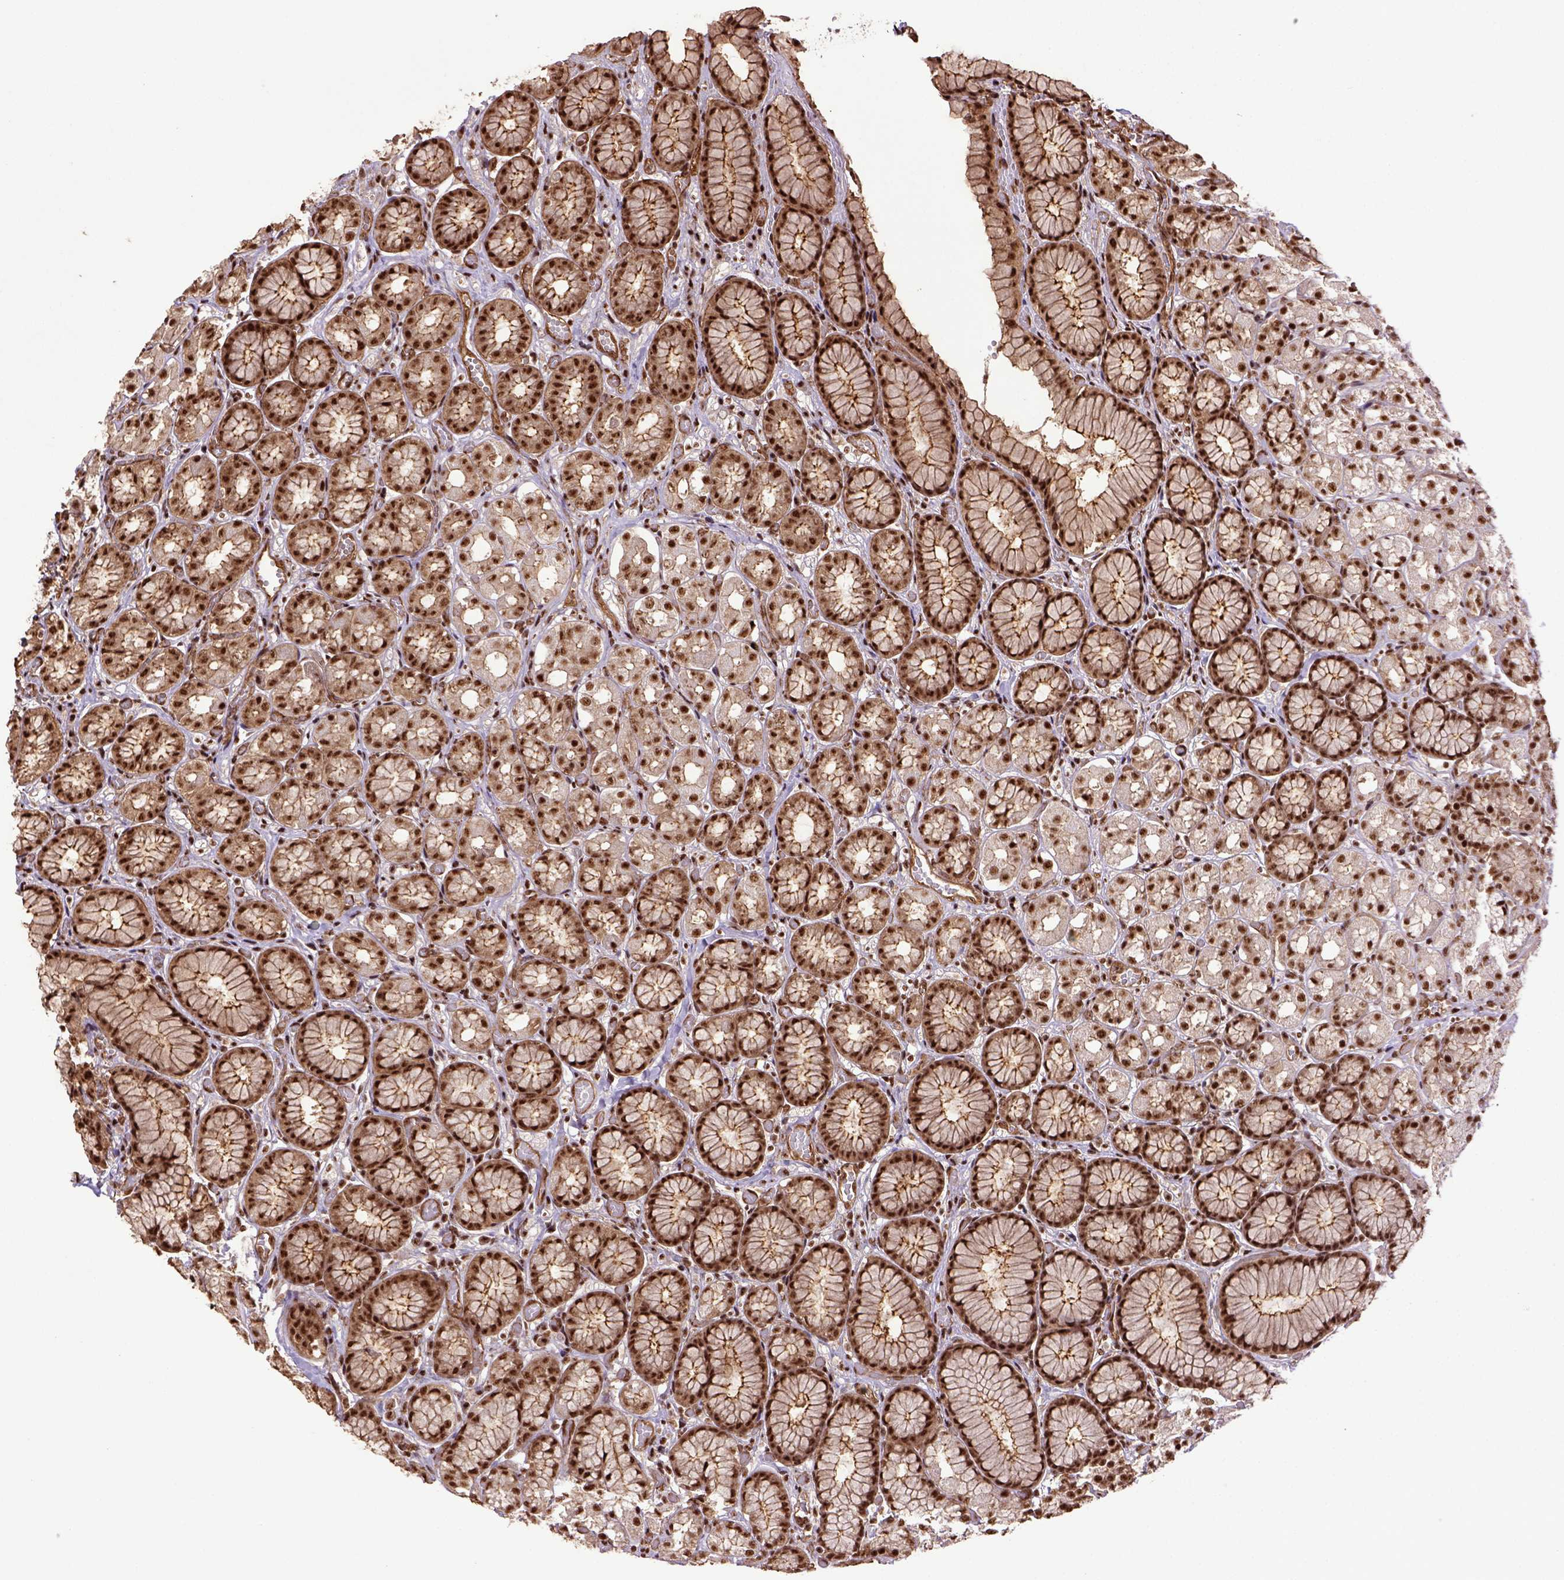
{"staining": {"intensity": "strong", "quantity": ">75%", "location": "nuclear"}, "tissue": "stomach", "cell_type": "Glandular cells", "image_type": "normal", "snomed": [{"axis": "morphology", "description": "Normal tissue, NOS"}, {"axis": "topography", "description": "Stomach"}], "caption": "Brown immunohistochemical staining in normal stomach exhibits strong nuclear positivity in approximately >75% of glandular cells. (DAB (3,3'-diaminobenzidine) IHC, brown staining for protein, blue staining for nuclei).", "gene": "PPIG", "patient": {"sex": "male", "age": 70}}